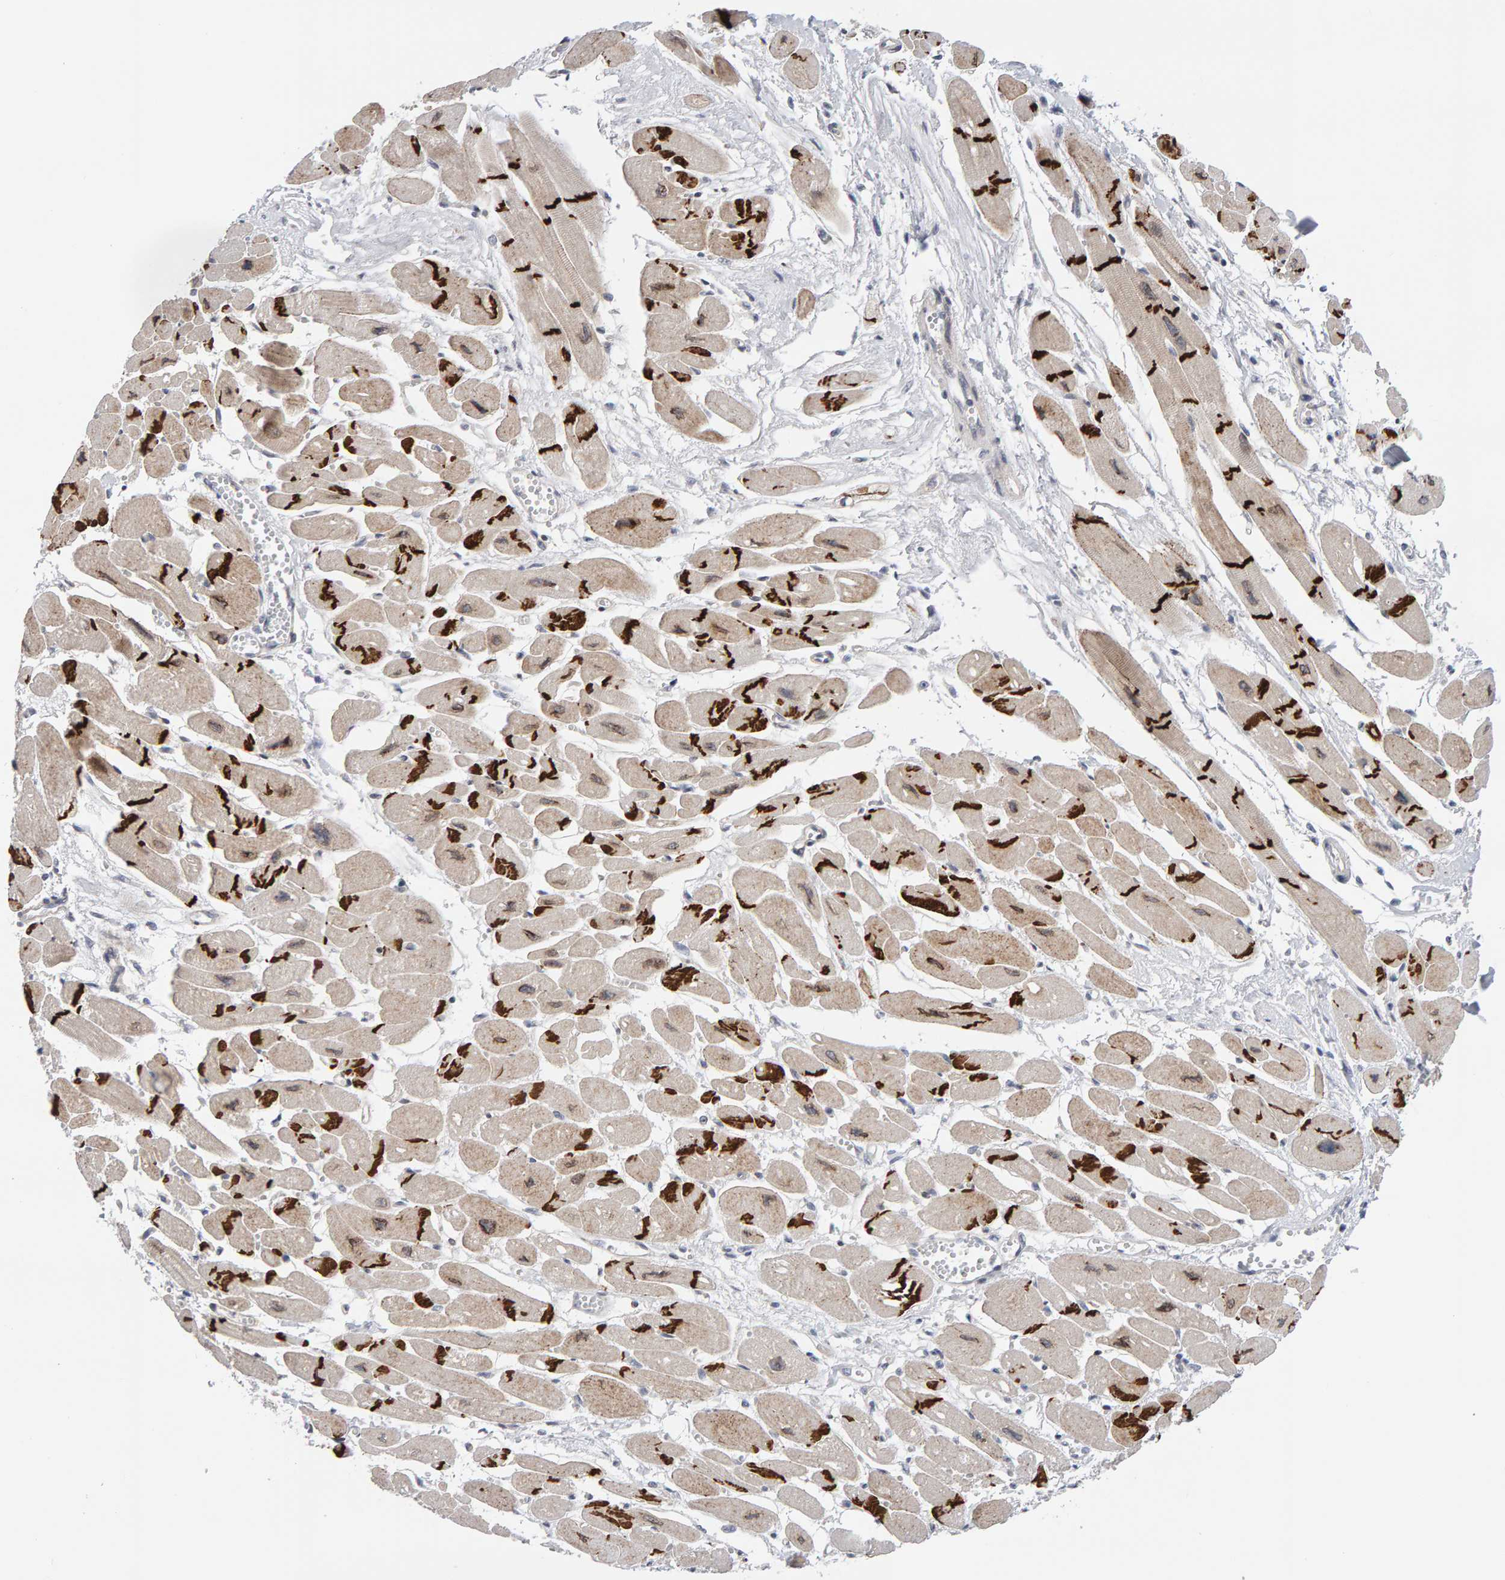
{"staining": {"intensity": "strong", "quantity": ">75%", "location": "cytoplasmic/membranous"}, "tissue": "heart muscle", "cell_type": "Cardiomyocytes", "image_type": "normal", "snomed": [{"axis": "morphology", "description": "Normal tissue, NOS"}, {"axis": "topography", "description": "Heart"}], "caption": "High-power microscopy captured an immunohistochemistry (IHC) histopathology image of unremarkable heart muscle, revealing strong cytoplasmic/membranous staining in about >75% of cardiomyocytes. Using DAB (brown) and hematoxylin (blue) stains, captured at high magnification using brightfield microscopy.", "gene": "HNF4A", "patient": {"sex": "female", "age": 54}}